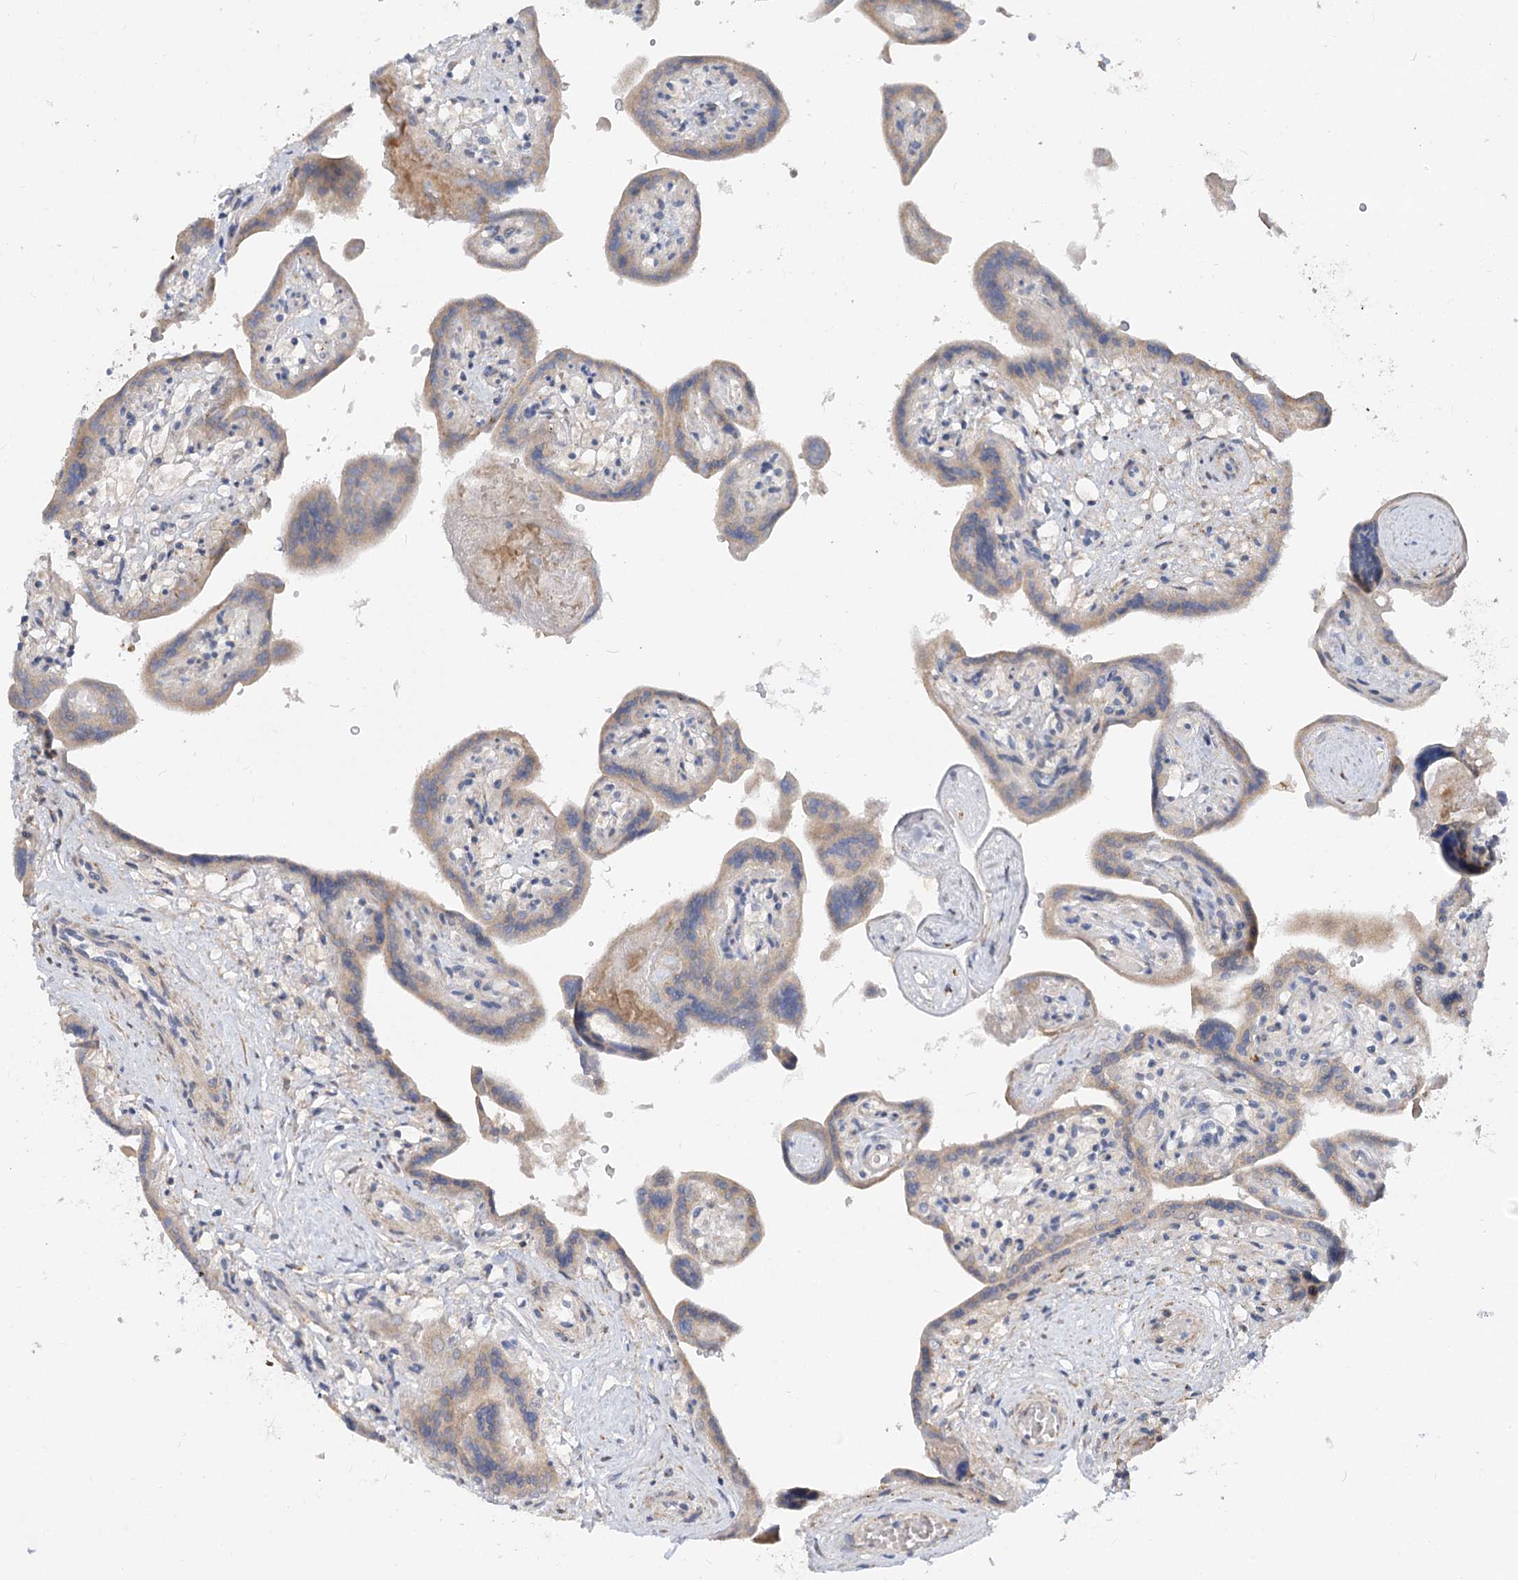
{"staining": {"intensity": "weak", "quantity": "25%-75%", "location": "cytoplasmic/membranous"}, "tissue": "placenta", "cell_type": "Trophoblastic cells", "image_type": "normal", "snomed": [{"axis": "morphology", "description": "Normal tissue, NOS"}, {"axis": "topography", "description": "Placenta"}], "caption": "Trophoblastic cells show weak cytoplasmic/membranous positivity in approximately 25%-75% of cells in benign placenta. (IHC, brightfield microscopy, high magnification).", "gene": "FGF19", "patient": {"sex": "female", "age": 37}}